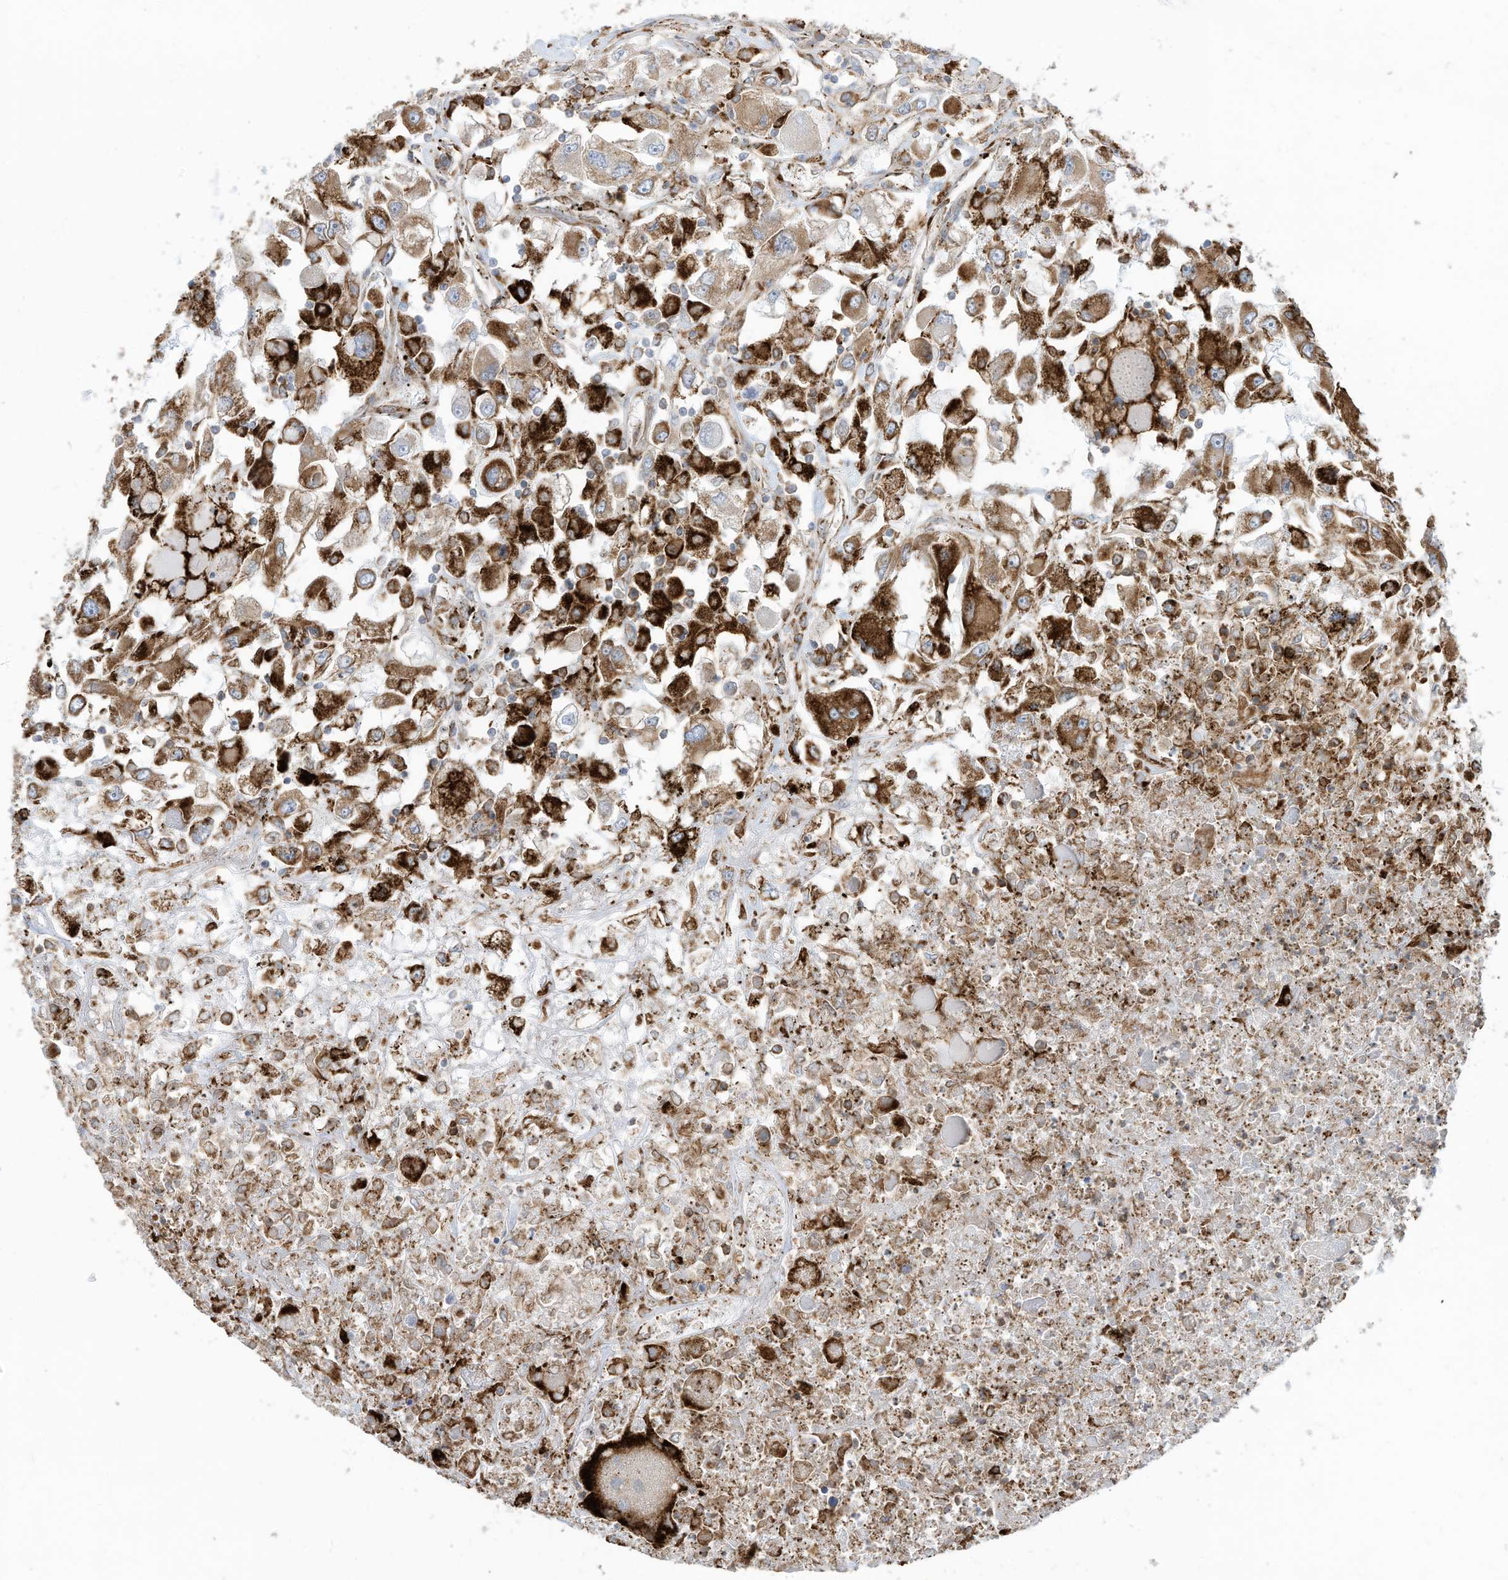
{"staining": {"intensity": "strong", "quantity": ">75%", "location": "cytoplasmic/membranous"}, "tissue": "renal cancer", "cell_type": "Tumor cells", "image_type": "cancer", "snomed": [{"axis": "morphology", "description": "Adenocarcinoma, NOS"}, {"axis": "topography", "description": "Kidney"}], "caption": "A micrograph of human adenocarcinoma (renal) stained for a protein demonstrates strong cytoplasmic/membranous brown staining in tumor cells.", "gene": "TRNAU1AP", "patient": {"sex": "female", "age": 52}}